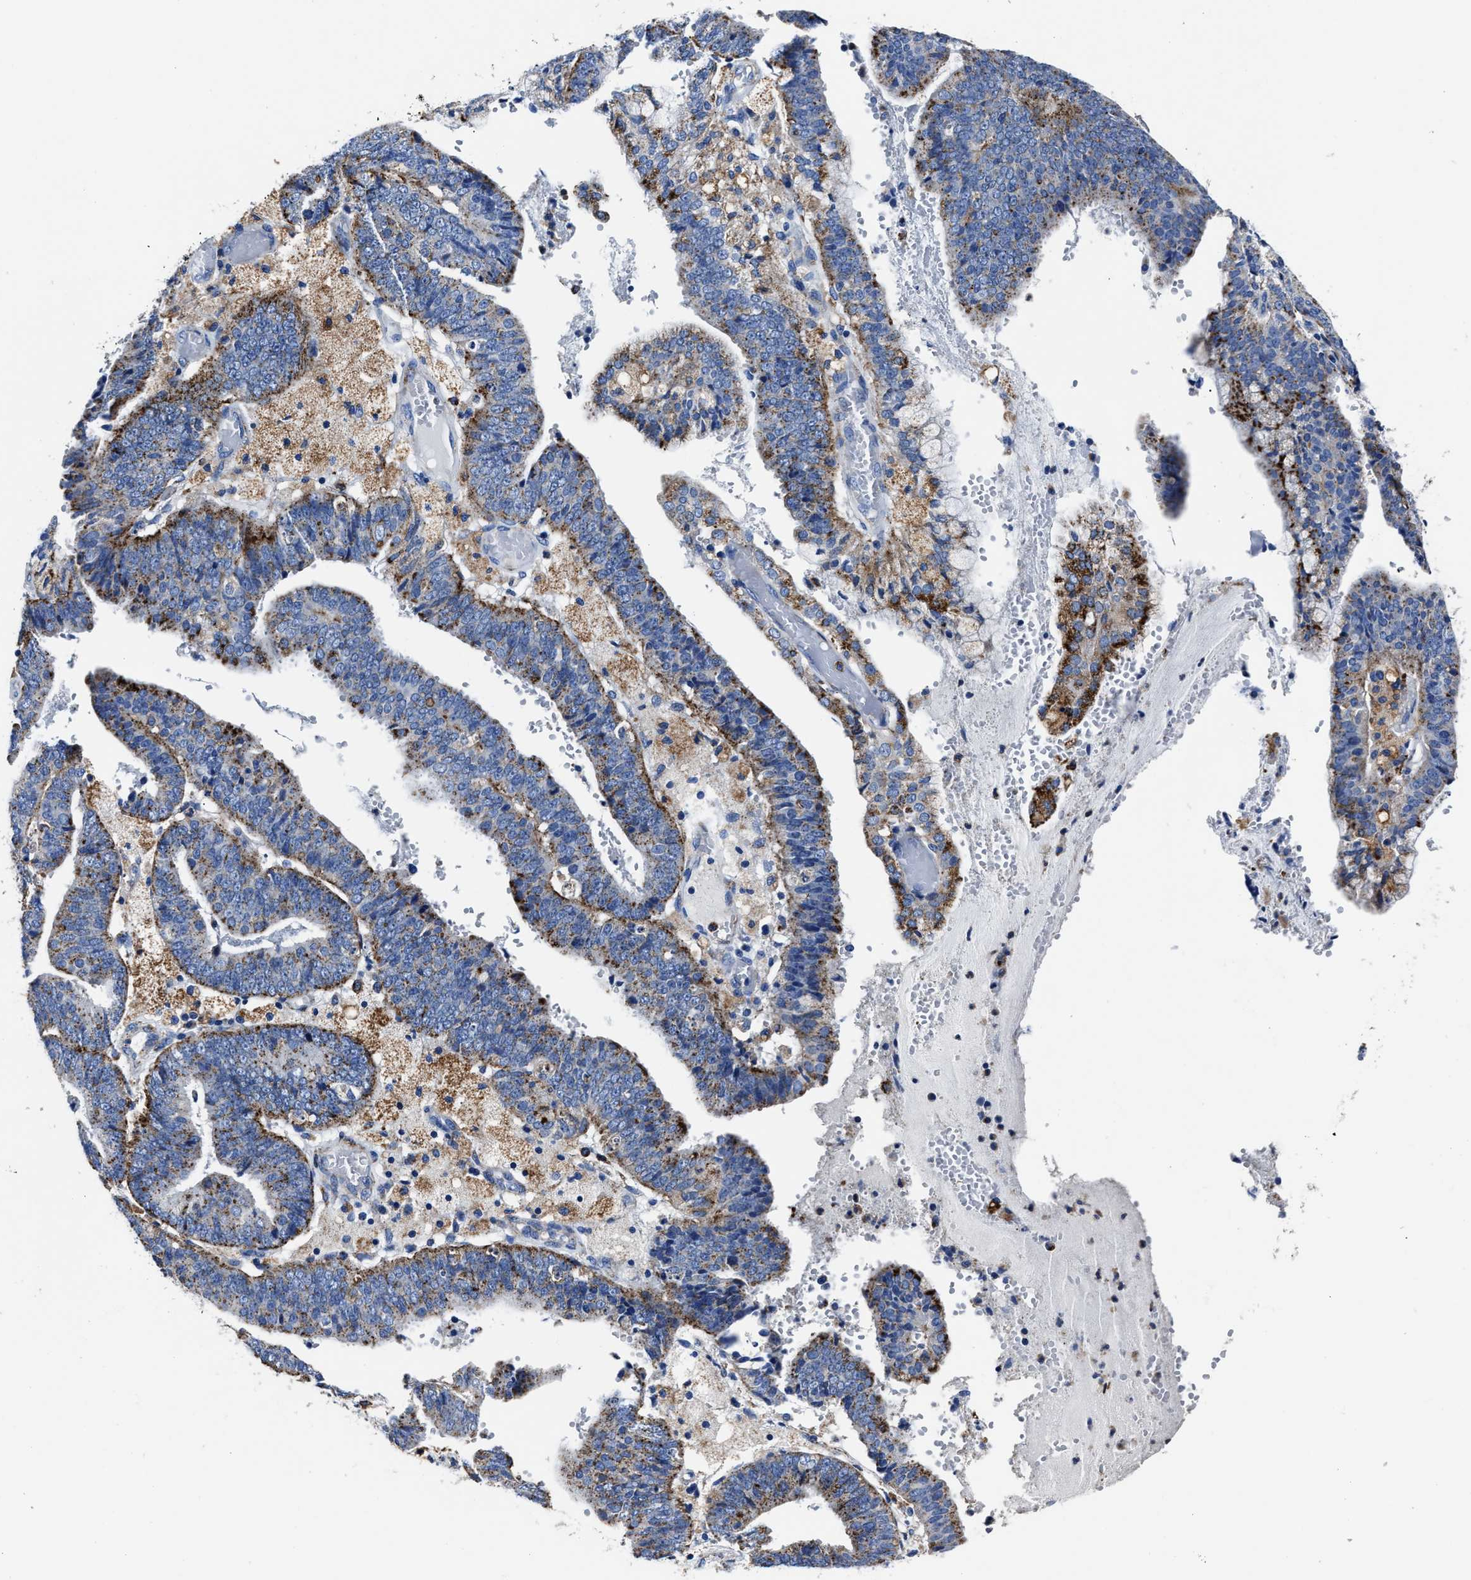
{"staining": {"intensity": "moderate", "quantity": "25%-75%", "location": "cytoplasmic/membranous"}, "tissue": "endometrial cancer", "cell_type": "Tumor cells", "image_type": "cancer", "snomed": [{"axis": "morphology", "description": "Adenocarcinoma, NOS"}, {"axis": "topography", "description": "Endometrium"}], "caption": "Endometrial cancer was stained to show a protein in brown. There is medium levels of moderate cytoplasmic/membranous staining in about 25%-75% of tumor cells.", "gene": "LAMTOR4", "patient": {"sex": "female", "age": 63}}